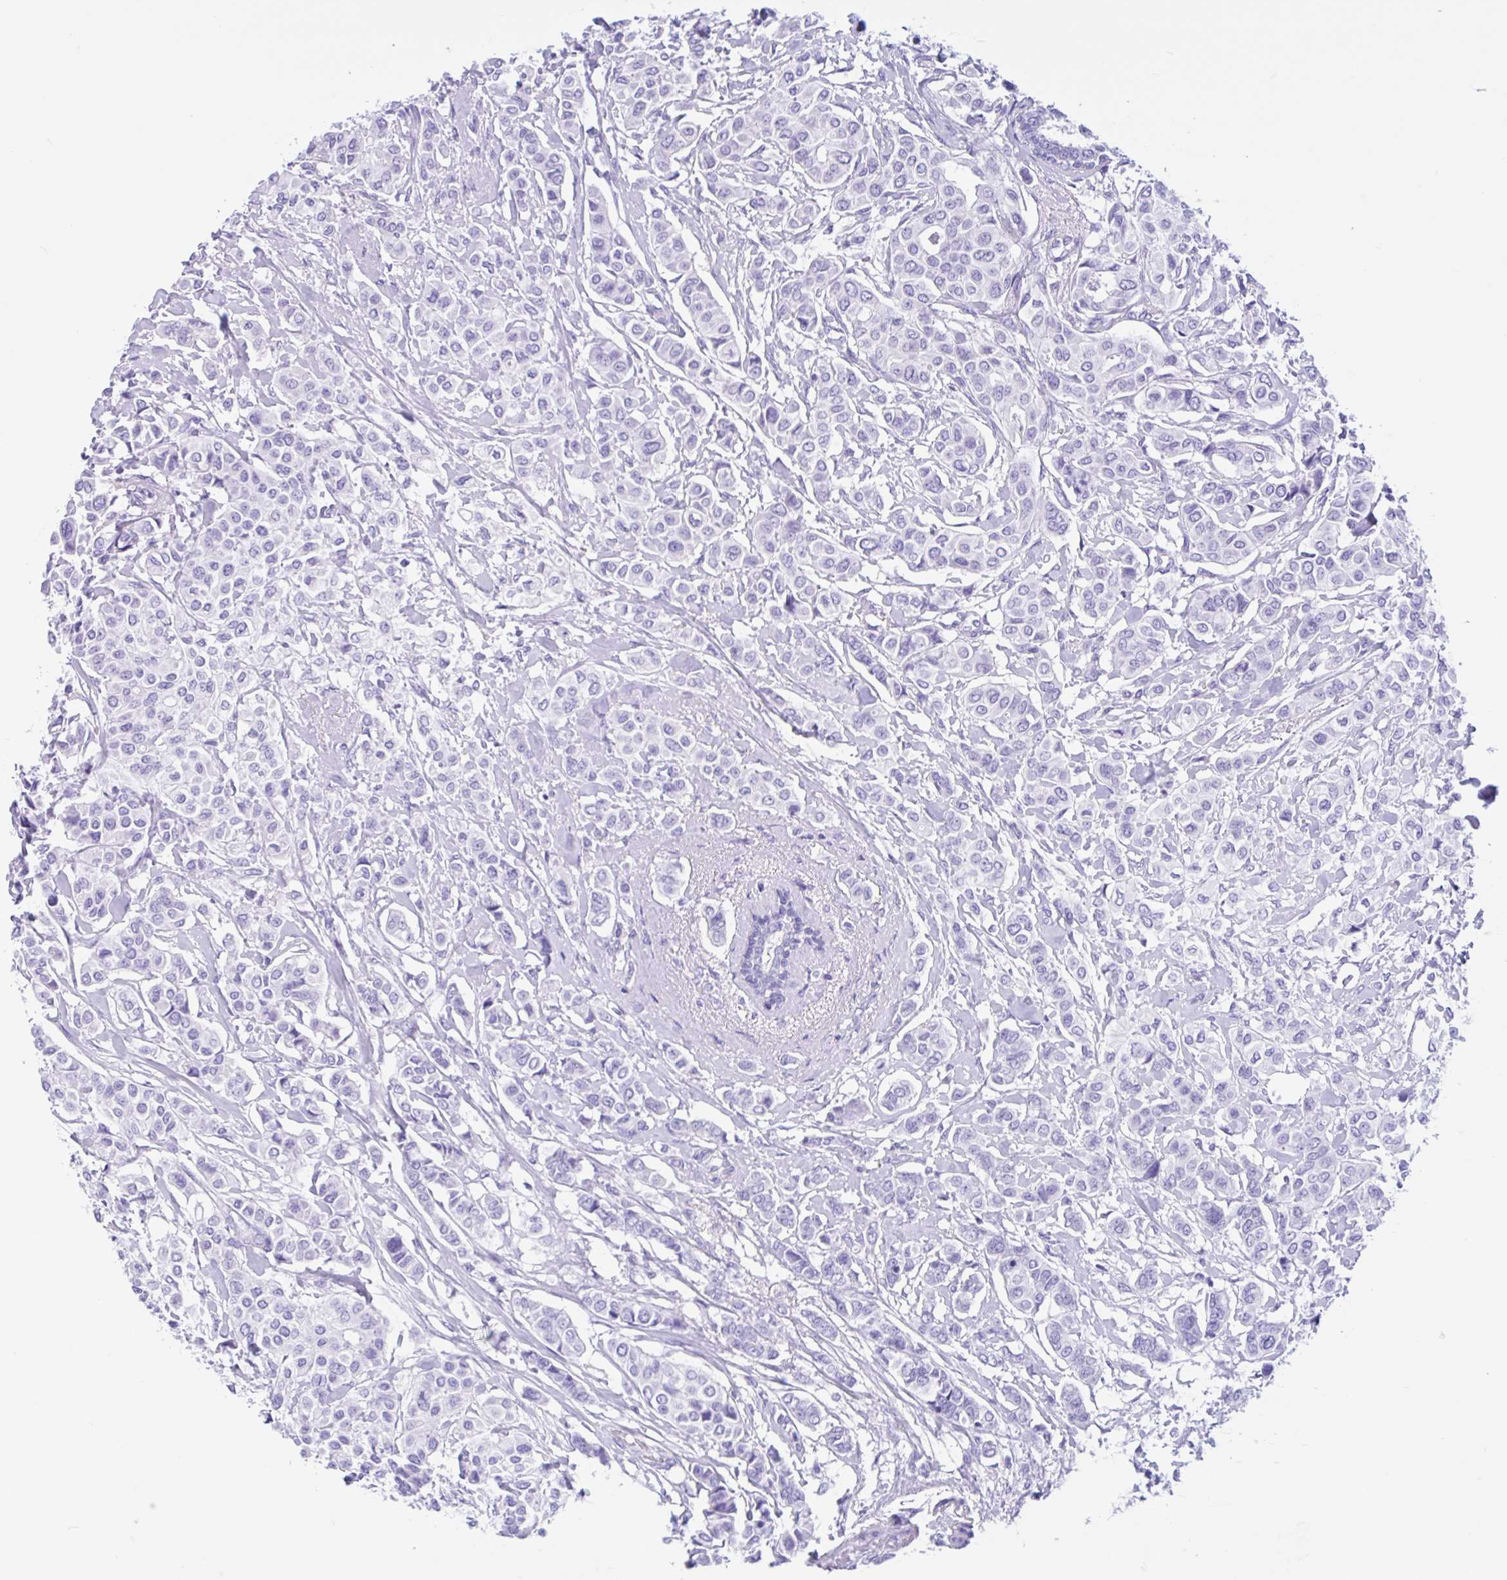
{"staining": {"intensity": "negative", "quantity": "none", "location": "none"}, "tissue": "breast cancer", "cell_type": "Tumor cells", "image_type": "cancer", "snomed": [{"axis": "morphology", "description": "Lobular carcinoma"}, {"axis": "topography", "description": "Breast"}], "caption": "High power microscopy photomicrograph of an immunohistochemistry (IHC) histopathology image of breast lobular carcinoma, revealing no significant staining in tumor cells. The staining is performed using DAB (3,3'-diaminobenzidine) brown chromogen with nuclei counter-stained in using hematoxylin.", "gene": "IAPP", "patient": {"sex": "female", "age": 51}}